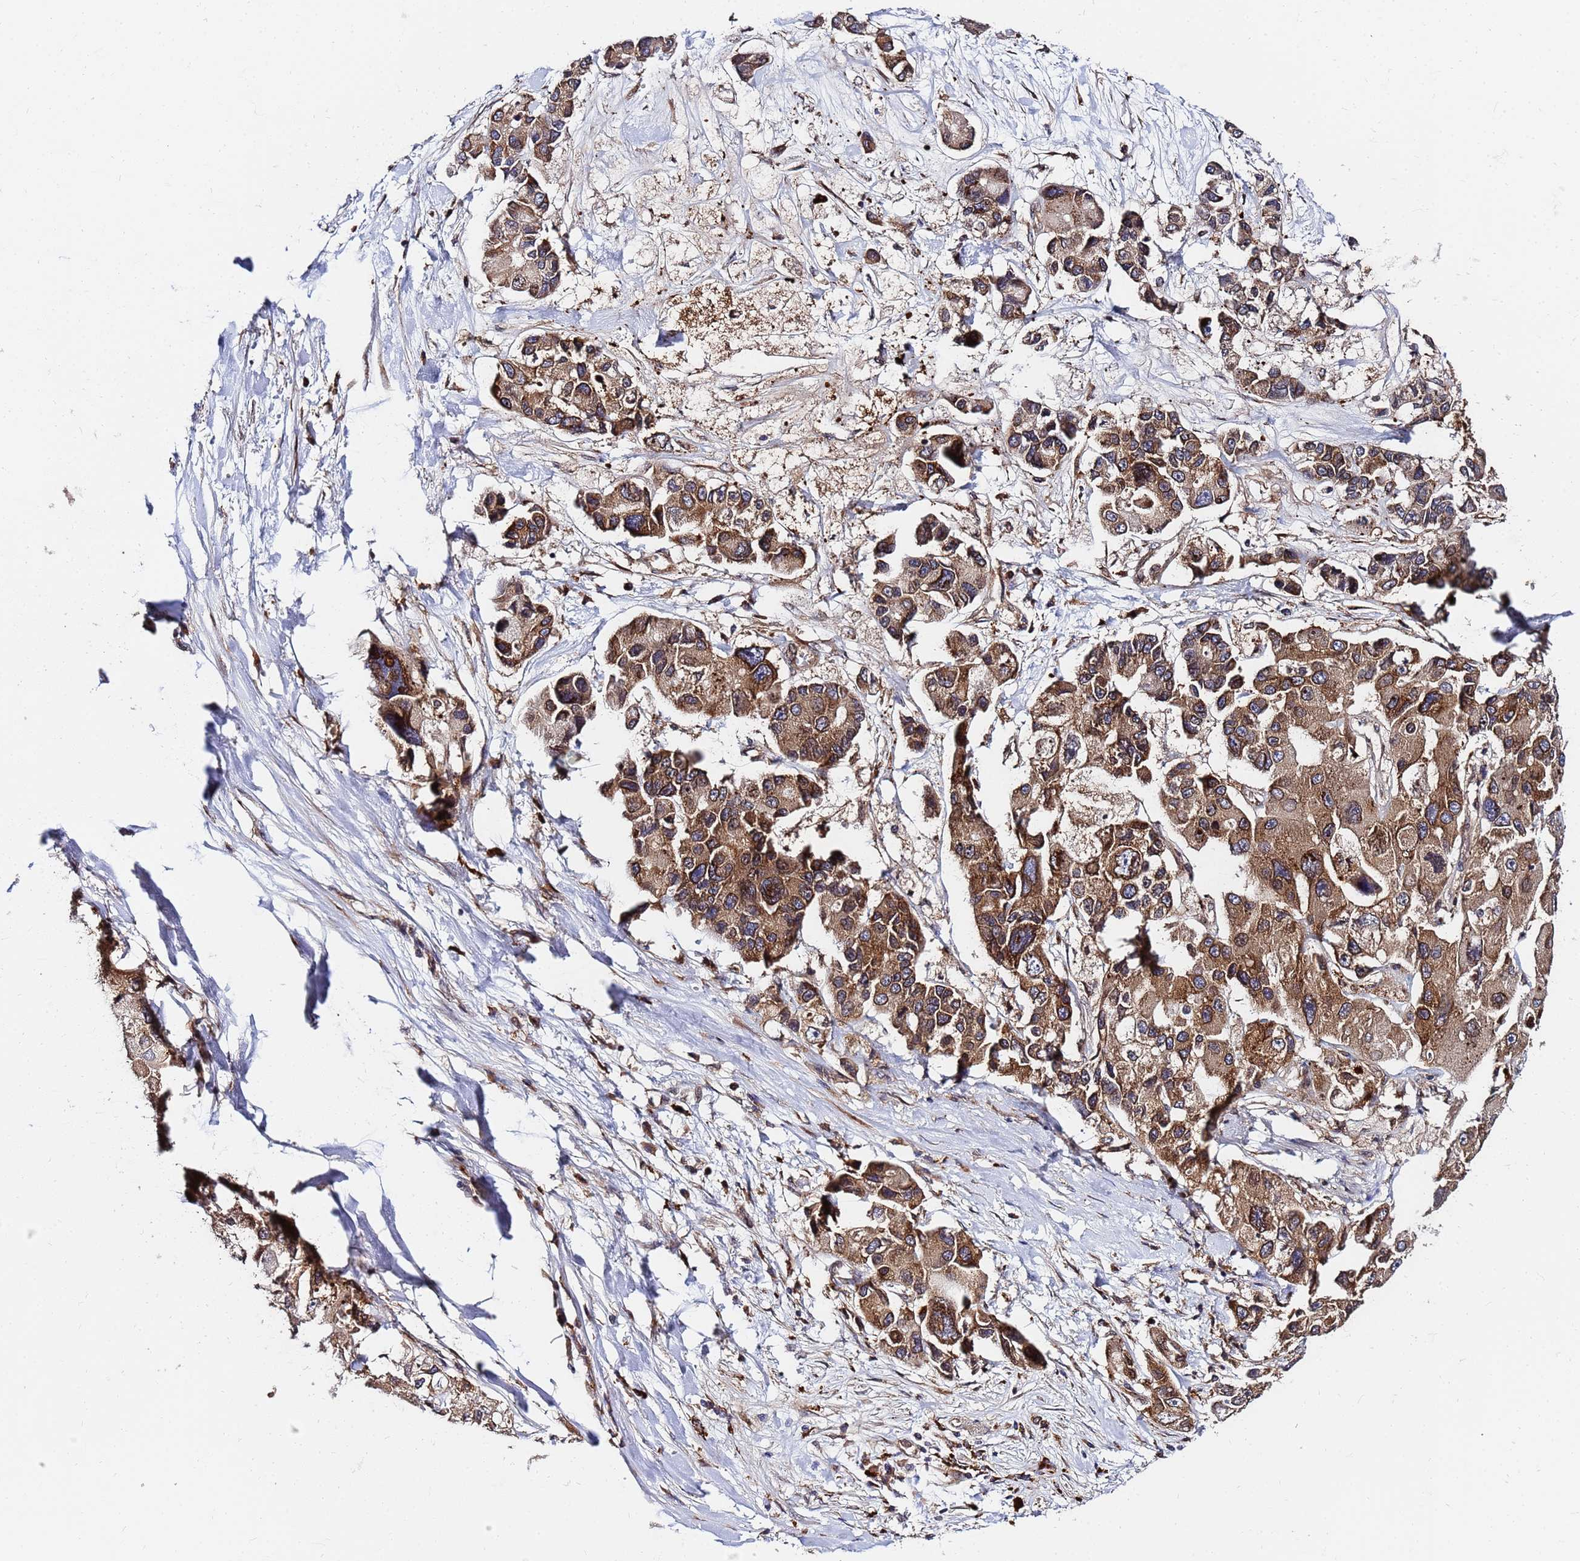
{"staining": {"intensity": "moderate", "quantity": ">75%", "location": "cytoplasmic/membranous"}, "tissue": "lung cancer", "cell_type": "Tumor cells", "image_type": "cancer", "snomed": [{"axis": "morphology", "description": "Adenocarcinoma, NOS"}, {"axis": "topography", "description": "Lung"}], "caption": "Immunohistochemistry of lung adenocarcinoma reveals medium levels of moderate cytoplasmic/membranous staining in approximately >75% of tumor cells. (DAB IHC, brown staining for protein, blue staining for nuclei).", "gene": "UNC93B1", "patient": {"sex": "female", "age": 54}}